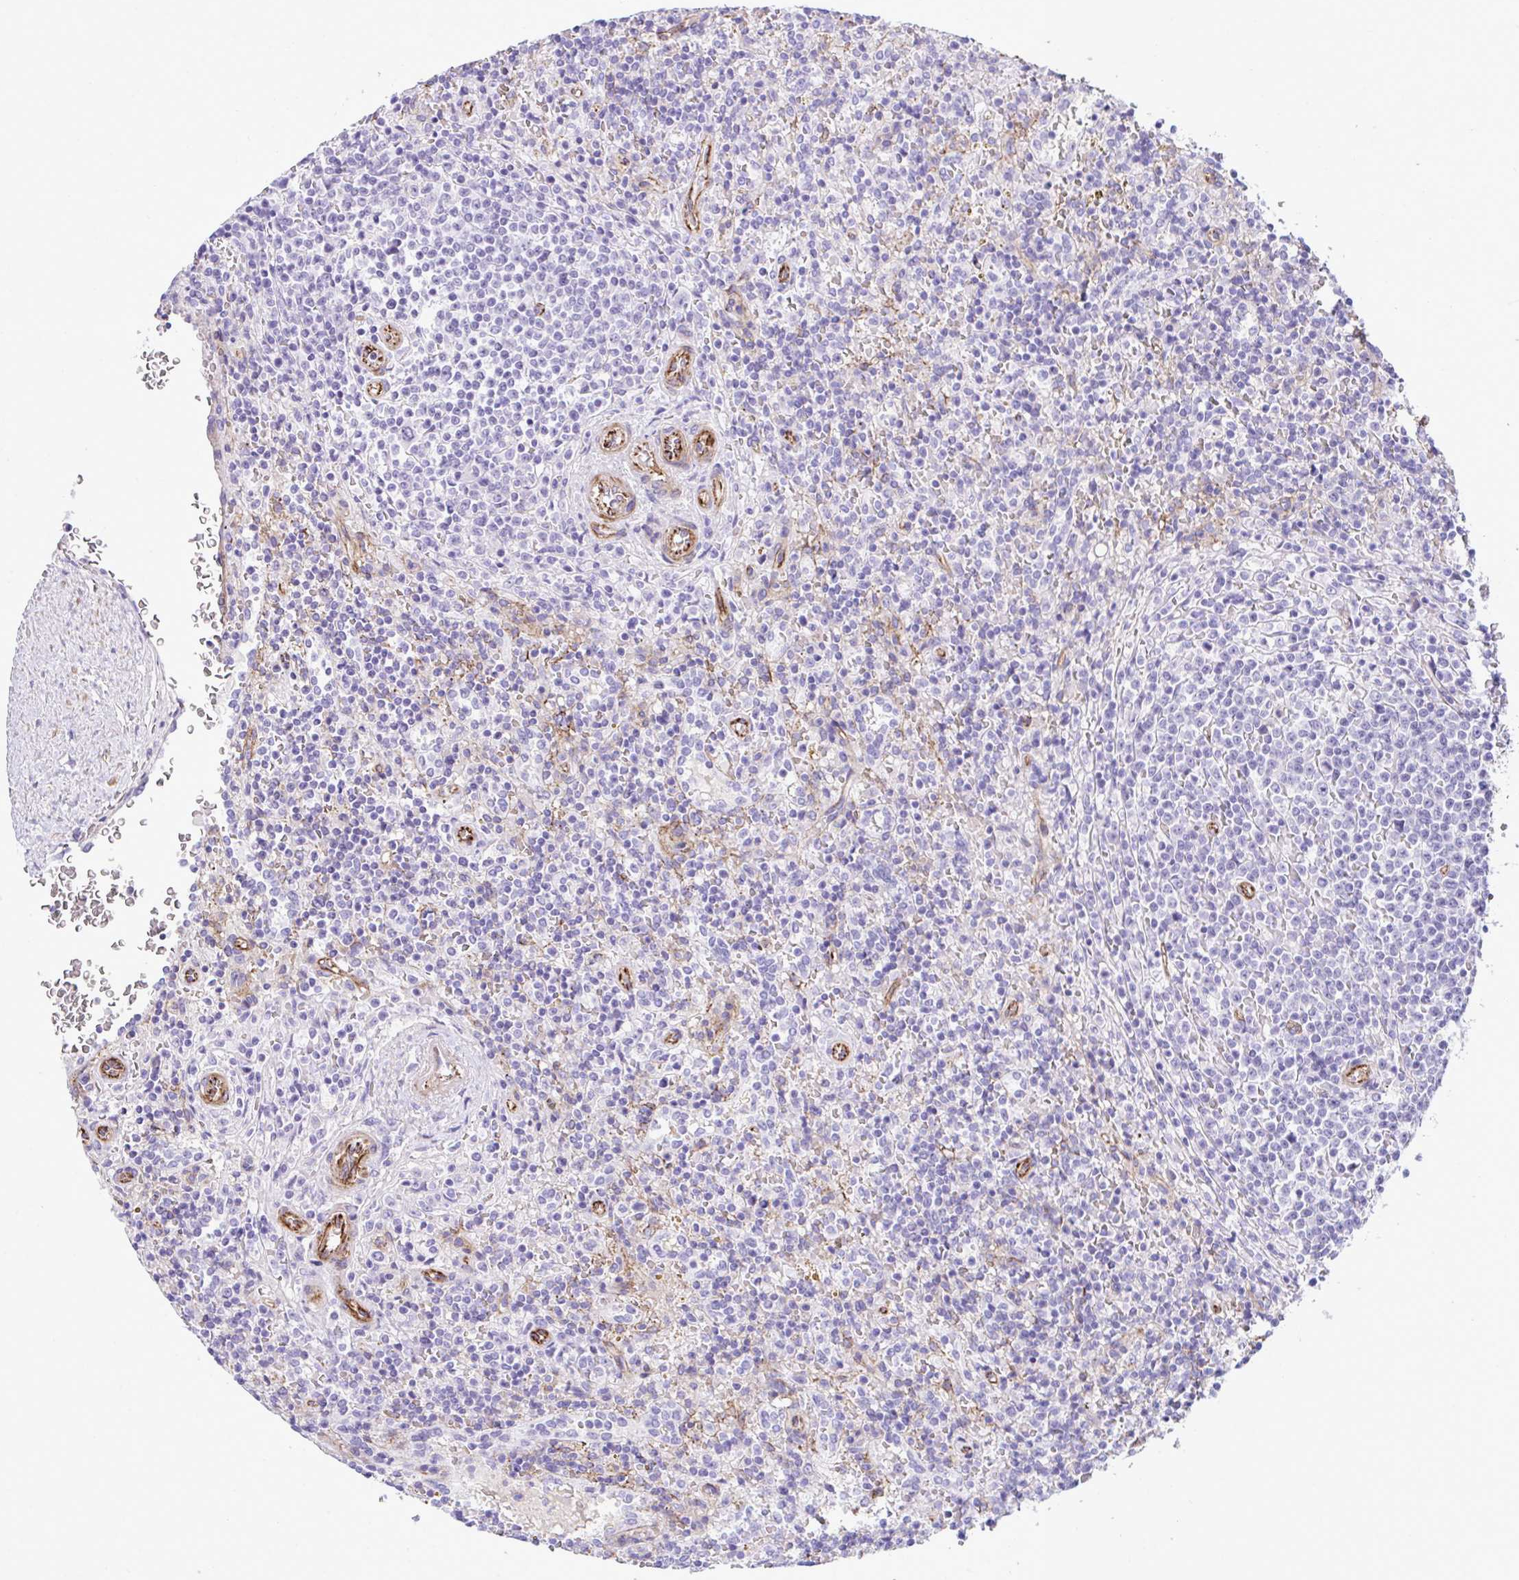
{"staining": {"intensity": "negative", "quantity": "none", "location": "none"}, "tissue": "lymphoma", "cell_type": "Tumor cells", "image_type": "cancer", "snomed": [{"axis": "morphology", "description": "Malignant lymphoma, non-Hodgkin's type, Low grade"}, {"axis": "topography", "description": "Spleen"}], "caption": "Tumor cells are negative for protein expression in human malignant lymphoma, non-Hodgkin's type (low-grade).", "gene": "SYNPO2L", "patient": {"sex": "male", "age": 67}}